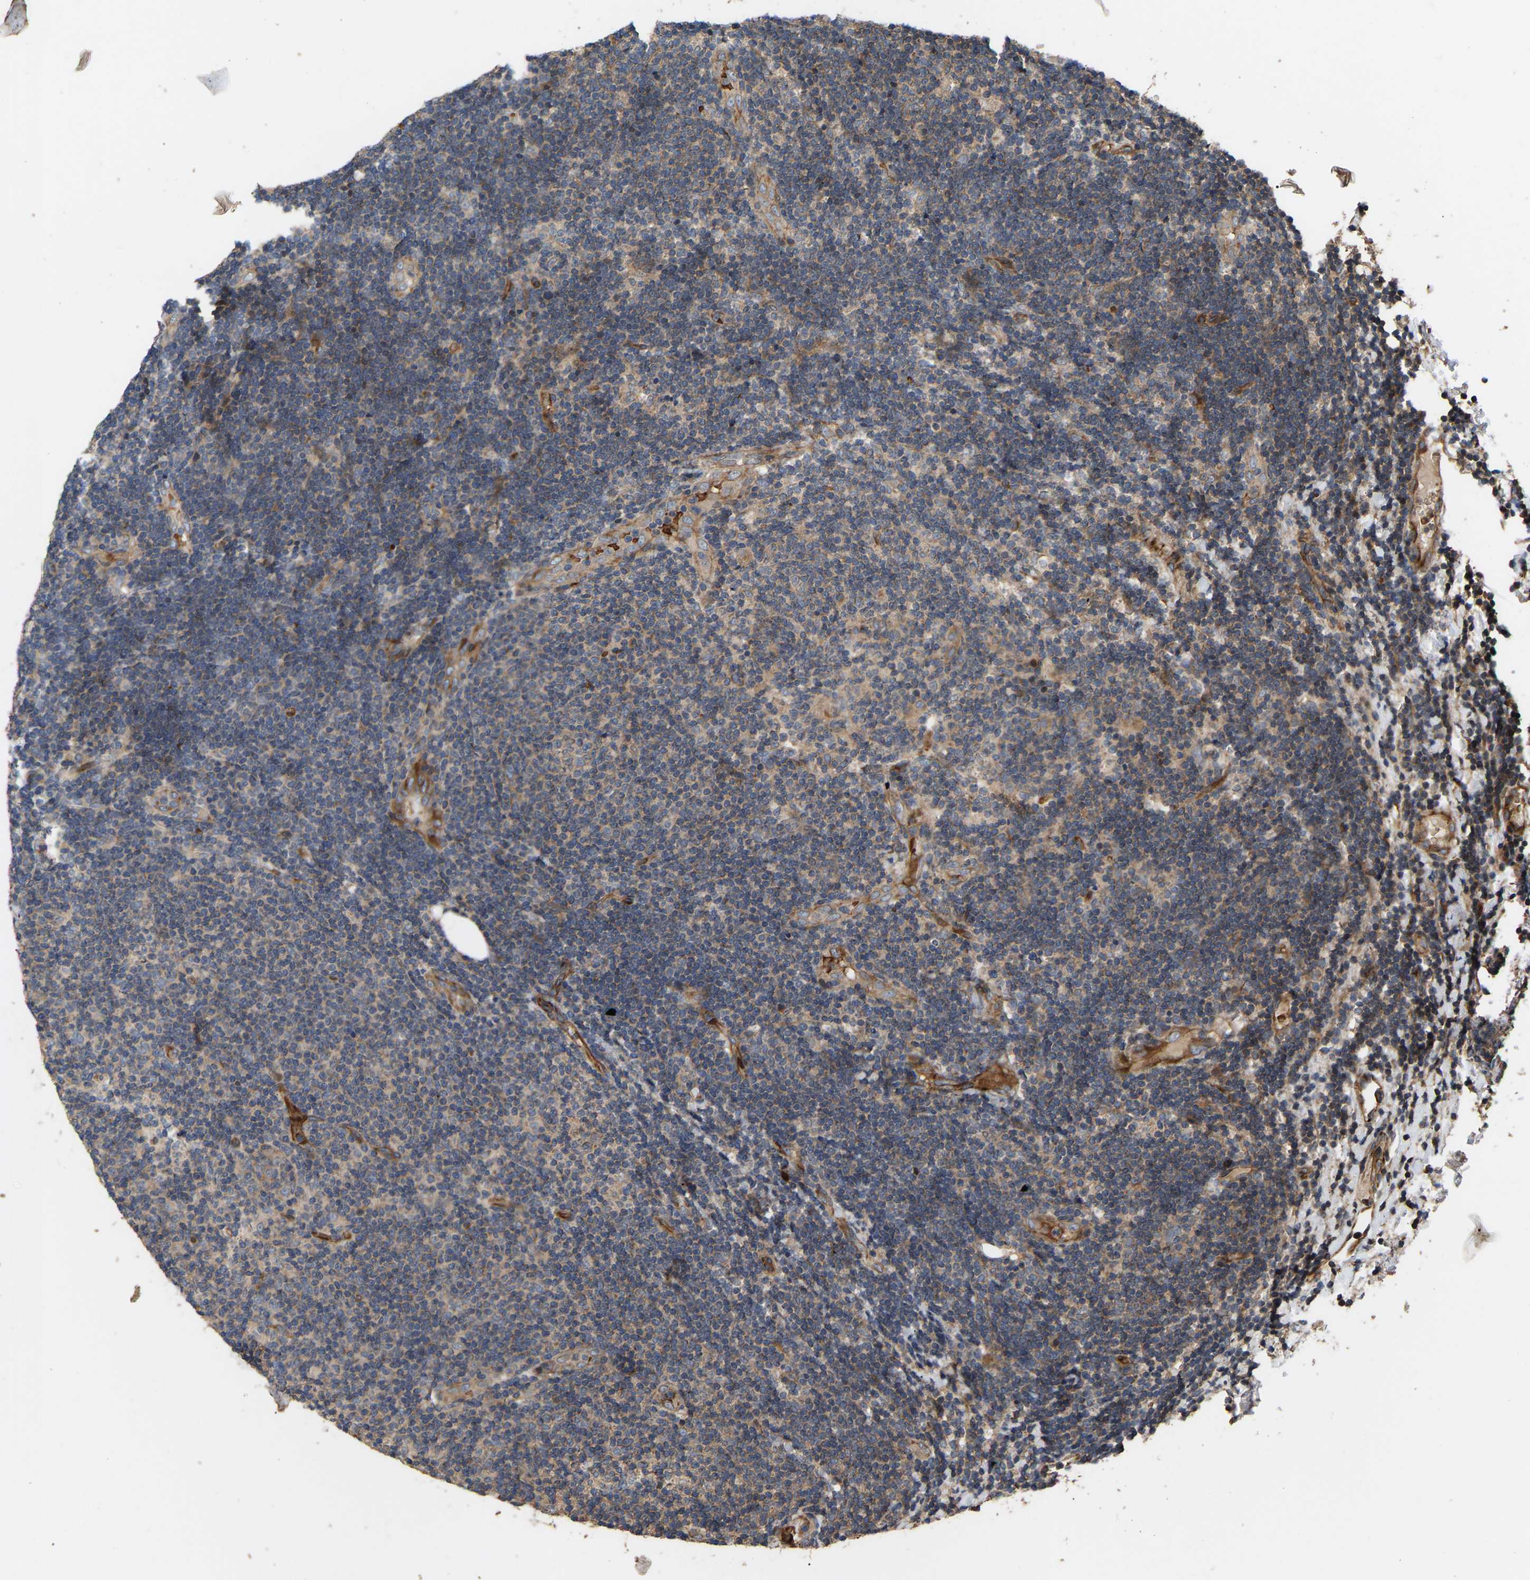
{"staining": {"intensity": "weak", "quantity": "25%-75%", "location": "cytoplasmic/membranous"}, "tissue": "lymphoma", "cell_type": "Tumor cells", "image_type": "cancer", "snomed": [{"axis": "morphology", "description": "Malignant lymphoma, non-Hodgkin's type, Low grade"}, {"axis": "topography", "description": "Lymph node"}], "caption": "Tumor cells reveal low levels of weak cytoplasmic/membranous expression in approximately 25%-75% of cells in human lymphoma.", "gene": "STAU1", "patient": {"sex": "male", "age": 83}}